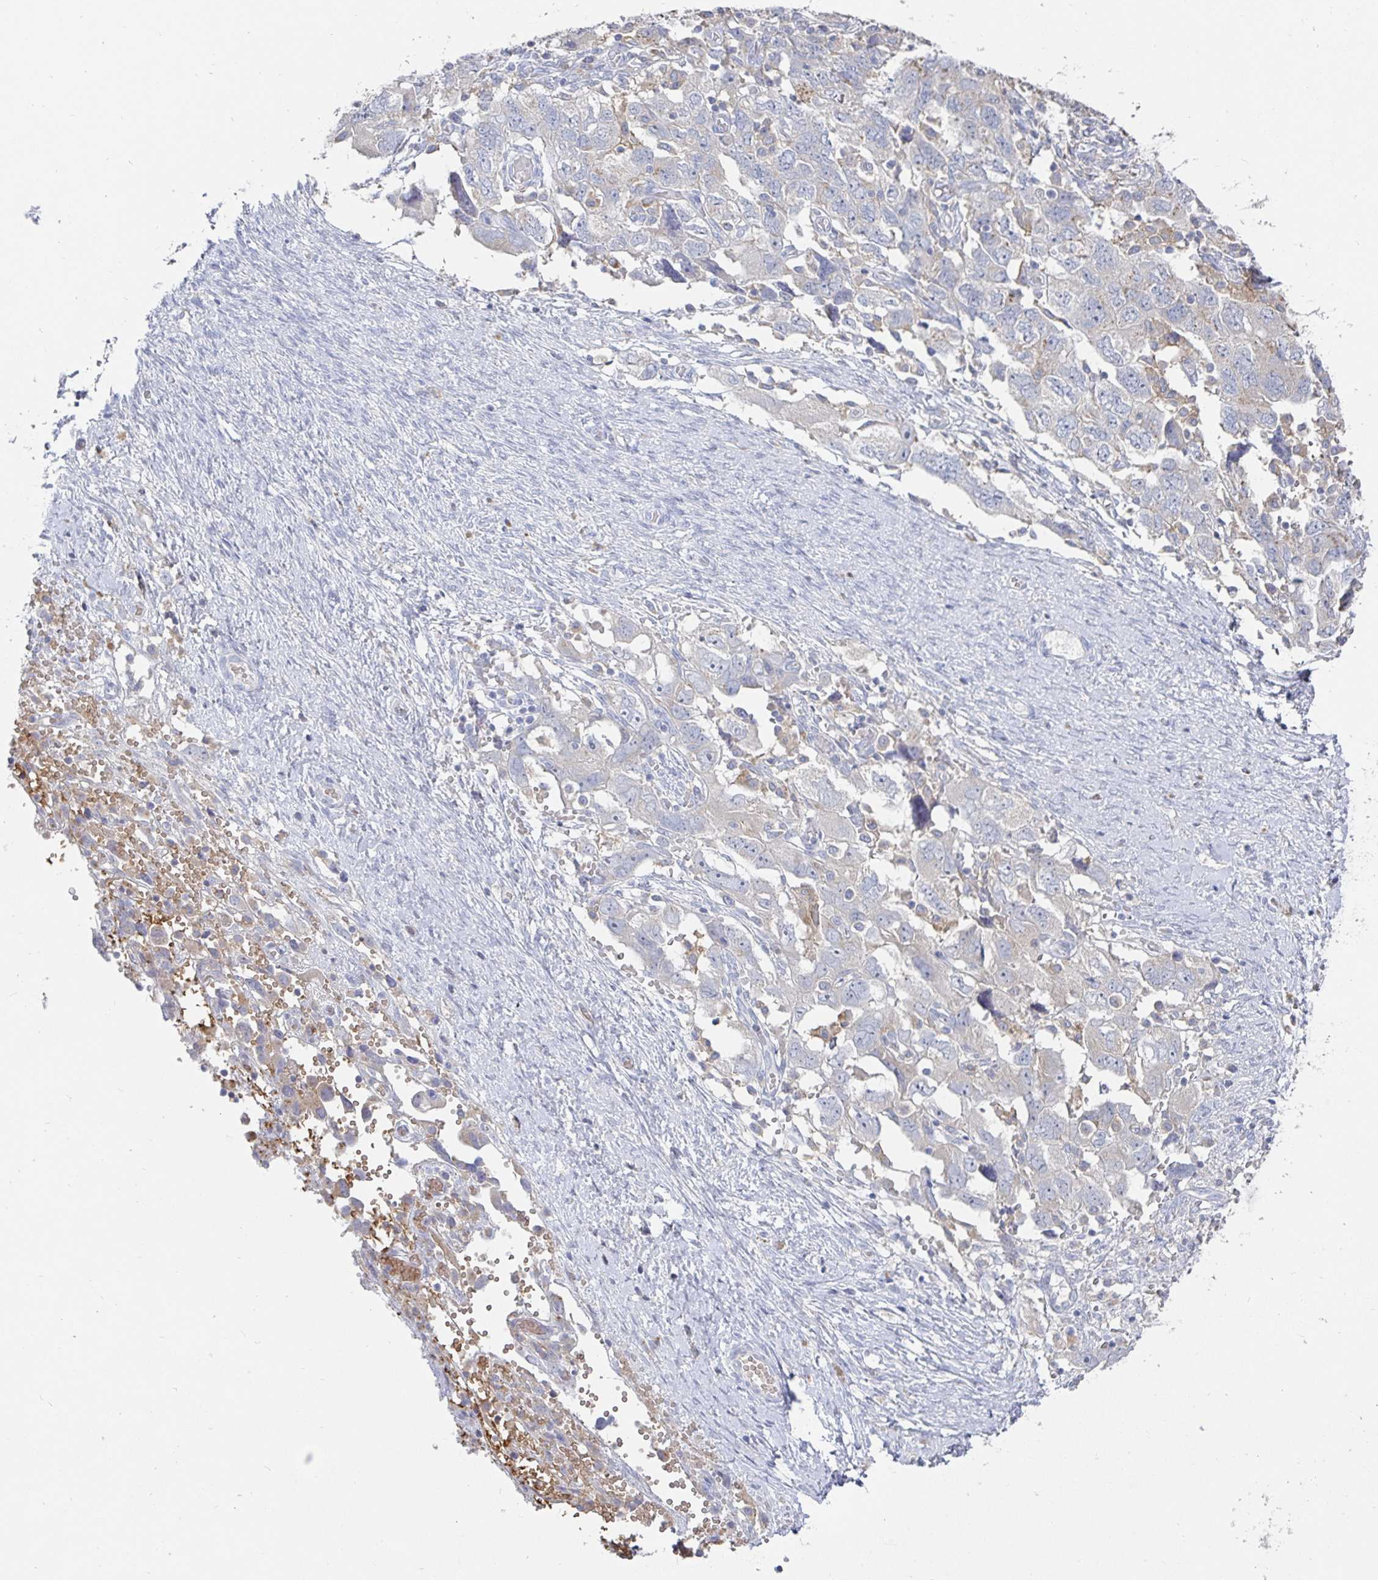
{"staining": {"intensity": "negative", "quantity": "none", "location": "none"}, "tissue": "ovarian cancer", "cell_type": "Tumor cells", "image_type": "cancer", "snomed": [{"axis": "morphology", "description": "Carcinoma, NOS"}, {"axis": "morphology", "description": "Cystadenocarcinoma, serous, NOS"}, {"axis": "topography", "description": "Ovary"}], "caption": "DAB (3,3'-diaminobenzidine) immunohistochemical staining of human ovarian carcinoma demonstrates no significant positivity in tumor cells.", "gene": "SPPL3", "patient": {"sex": "female", "age": 69}}